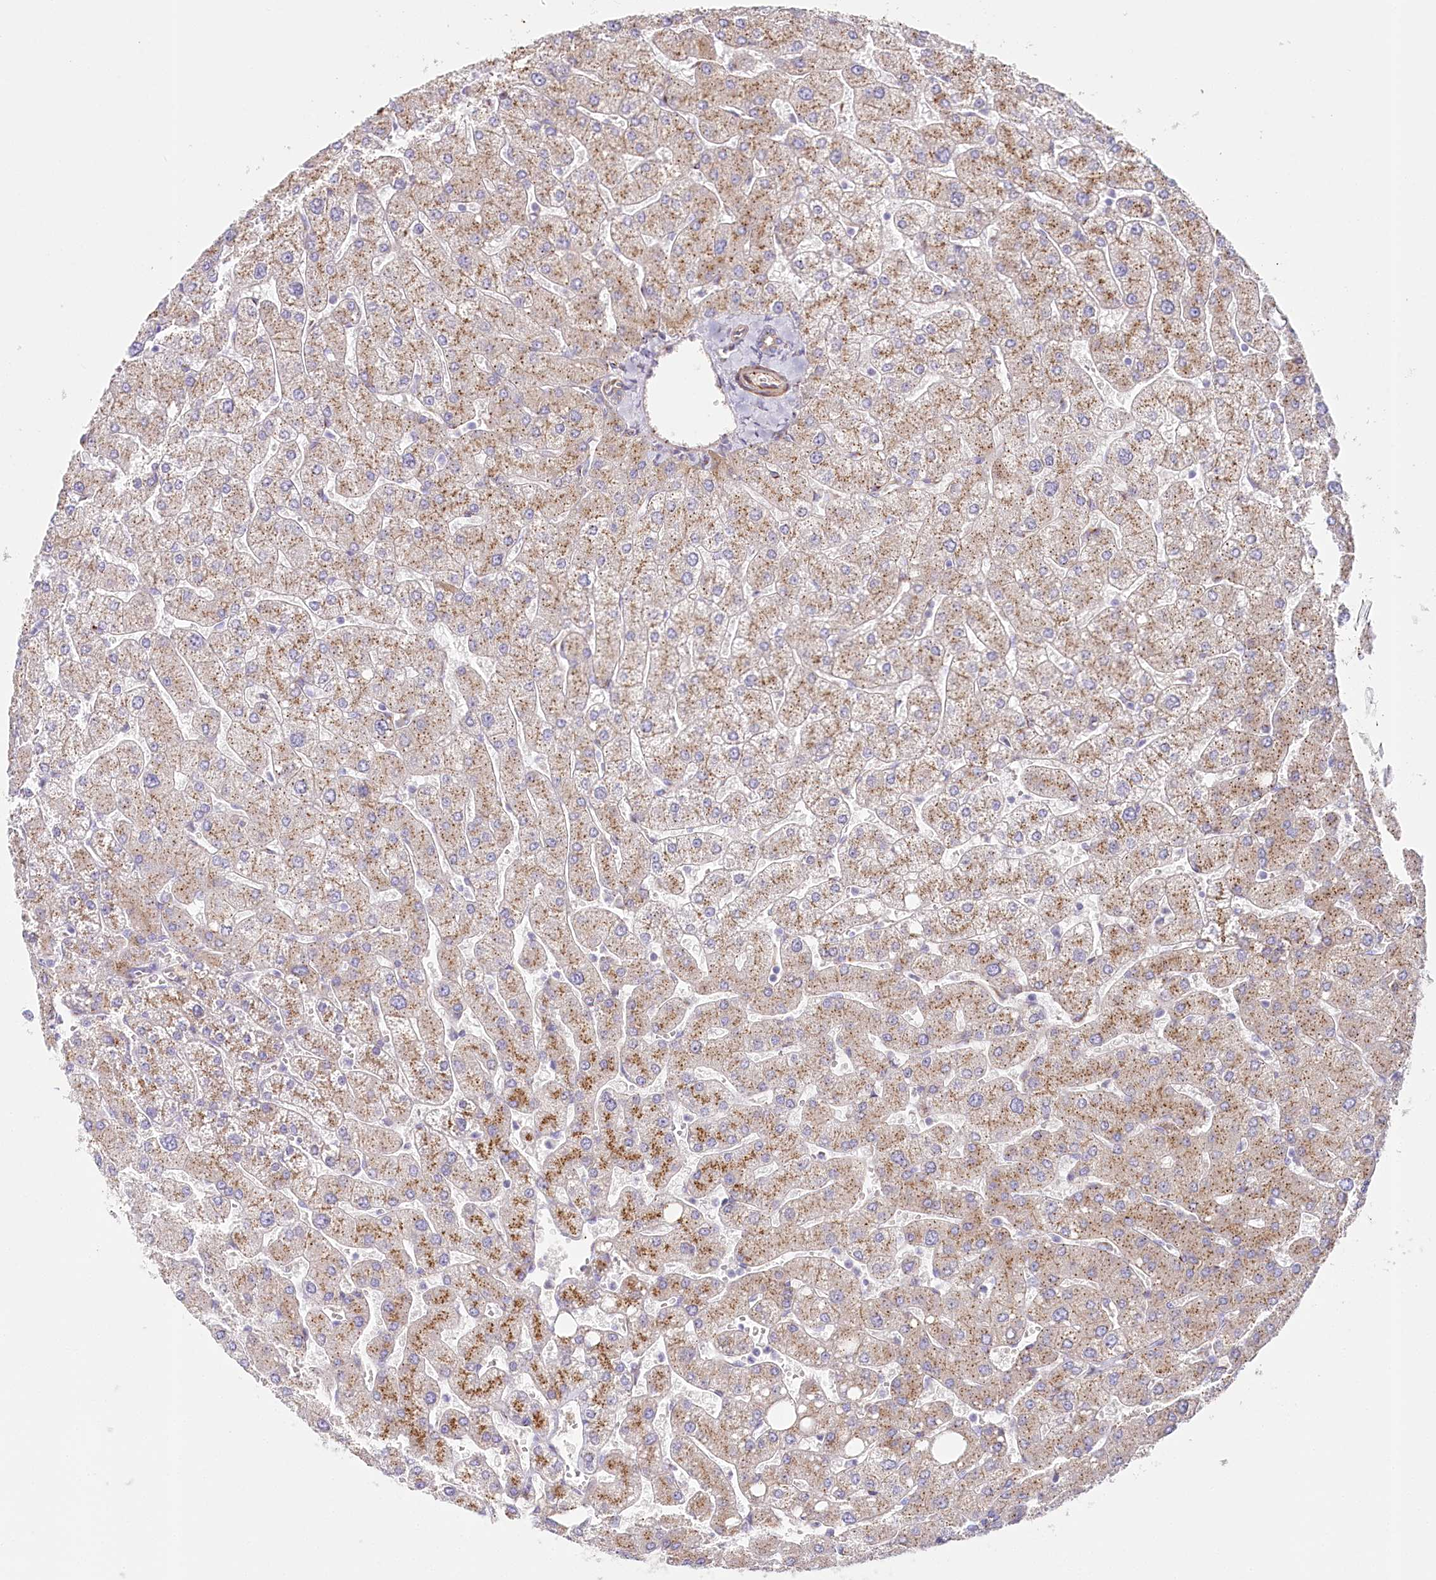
{"staining": {"intensity": "weak", "quantity": ">75%", "location": "cytoplasmic/membranous"}, "tissue": "liver", "cell_type": "Cholangiocytes", "image_type": "normal", "snomed": [{"axis": "morphology", "description": "Normal tissue, NOS"}, {"axis": "topography", "description": "Liver"}], "caption": "Benign liver demonstrates weak cytoplasmic/membranous staining in approximately >75% of cholangiocytes, visualized by immunohistochemistry.", "gene": "ABRAXAS2", "patient": {"sex": "male", "age": 55}}